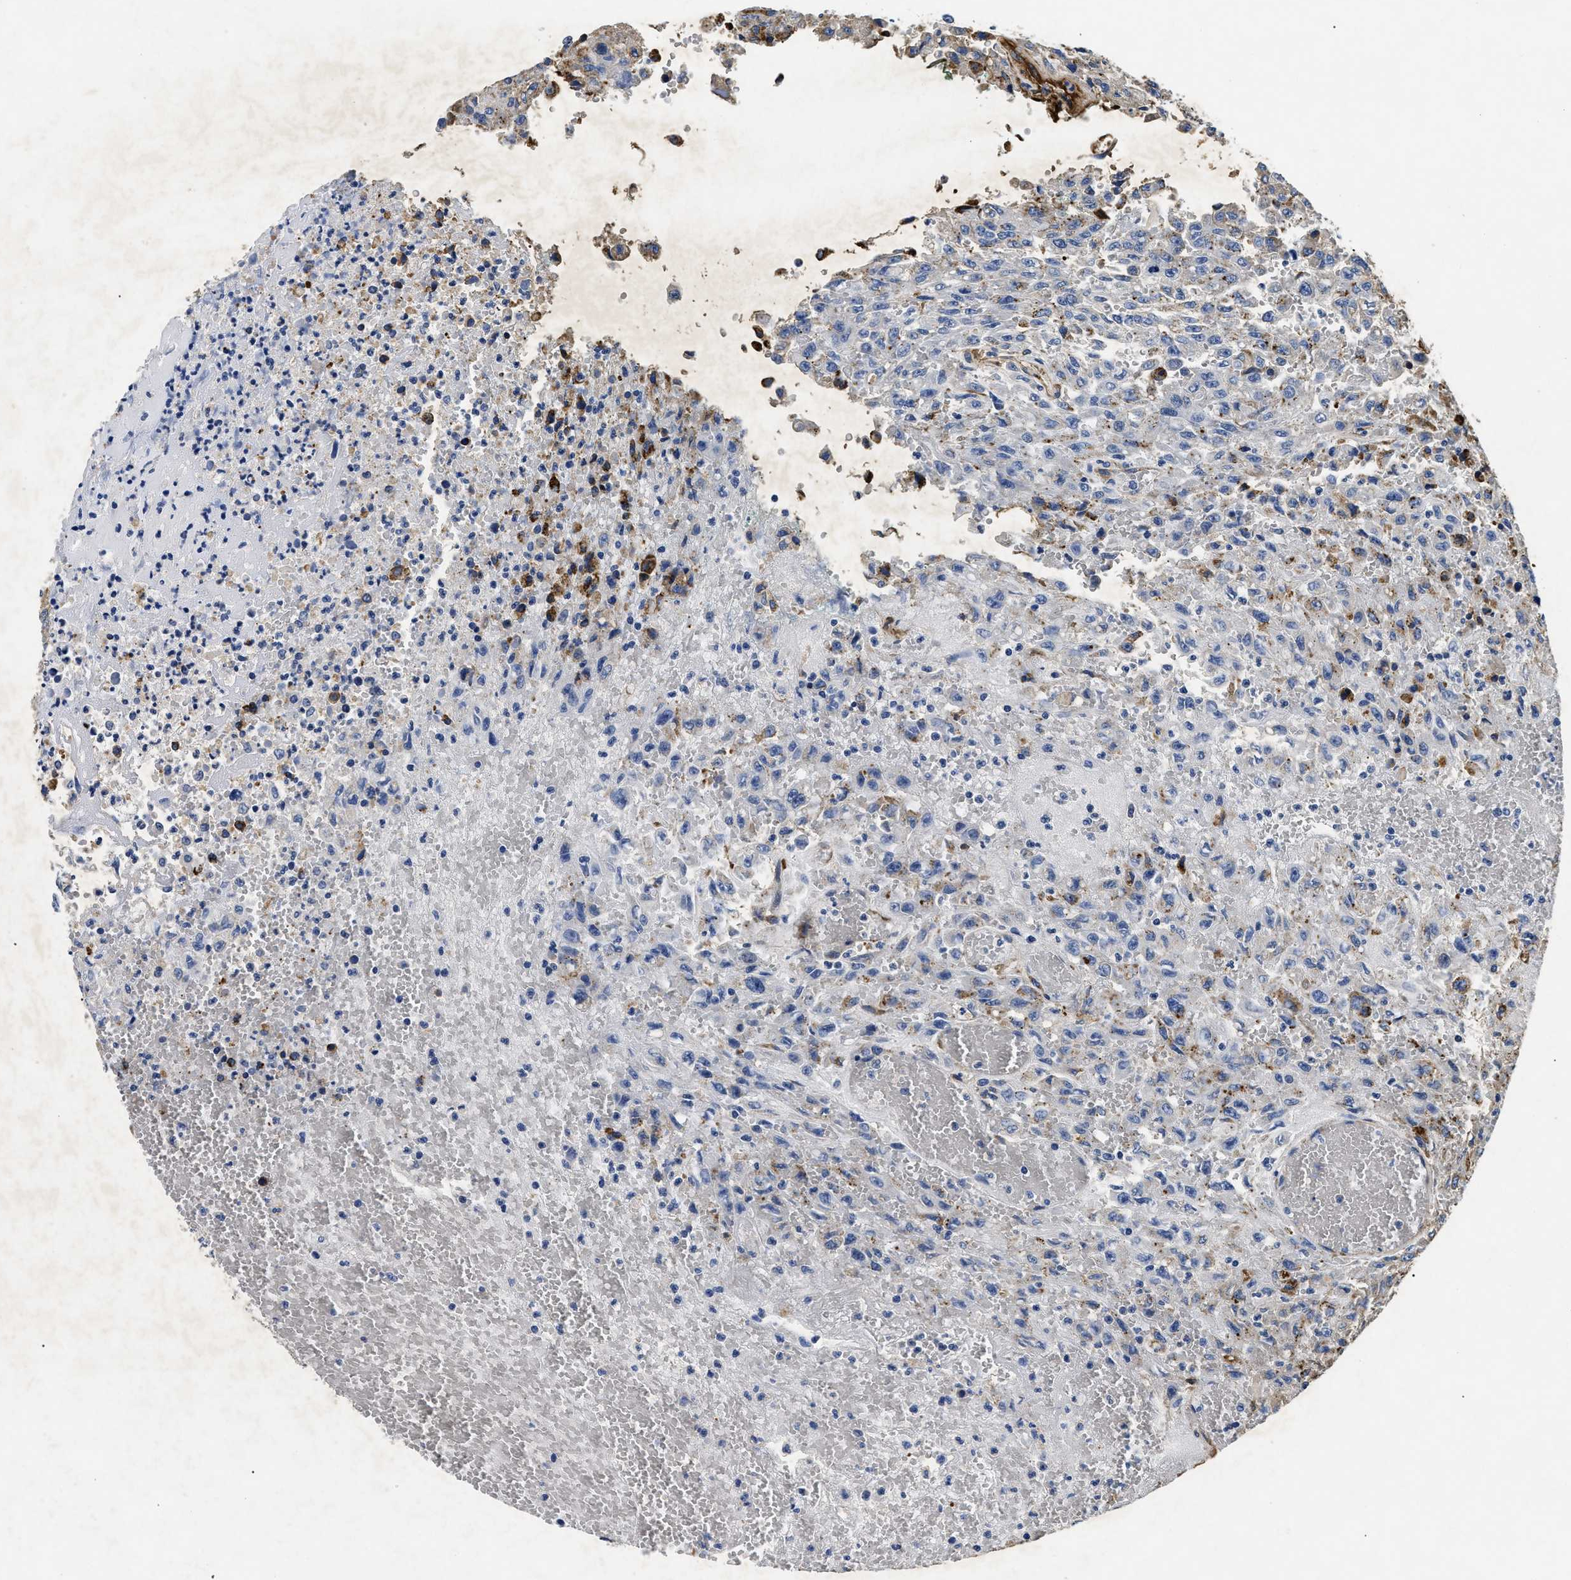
{"staining": {"intensity": "moderate", "quantity": "<25%", "location": "cytoplasmic/membranous"}, "tissue": "urothelial cancer", "cell_type": "Tumor cells", "image_type": "cancer", "snomed": [{"axis": "morphology", "description": "Urothelial carcinoma, High grade"}, {"axis": "topography", "description": "Urinary bladder"}], "caption": "Brown immunohistochemical staining in human high-grade urothelial carcinoma exhibits moderate cytoplasmic/membranous positivity in approximately <25% of tumor cells. (DAB = brown stain, brightfield microscopy at high magnification).", "gene": "LAMA3", "patient": {"sex": "male", "age": 46}}